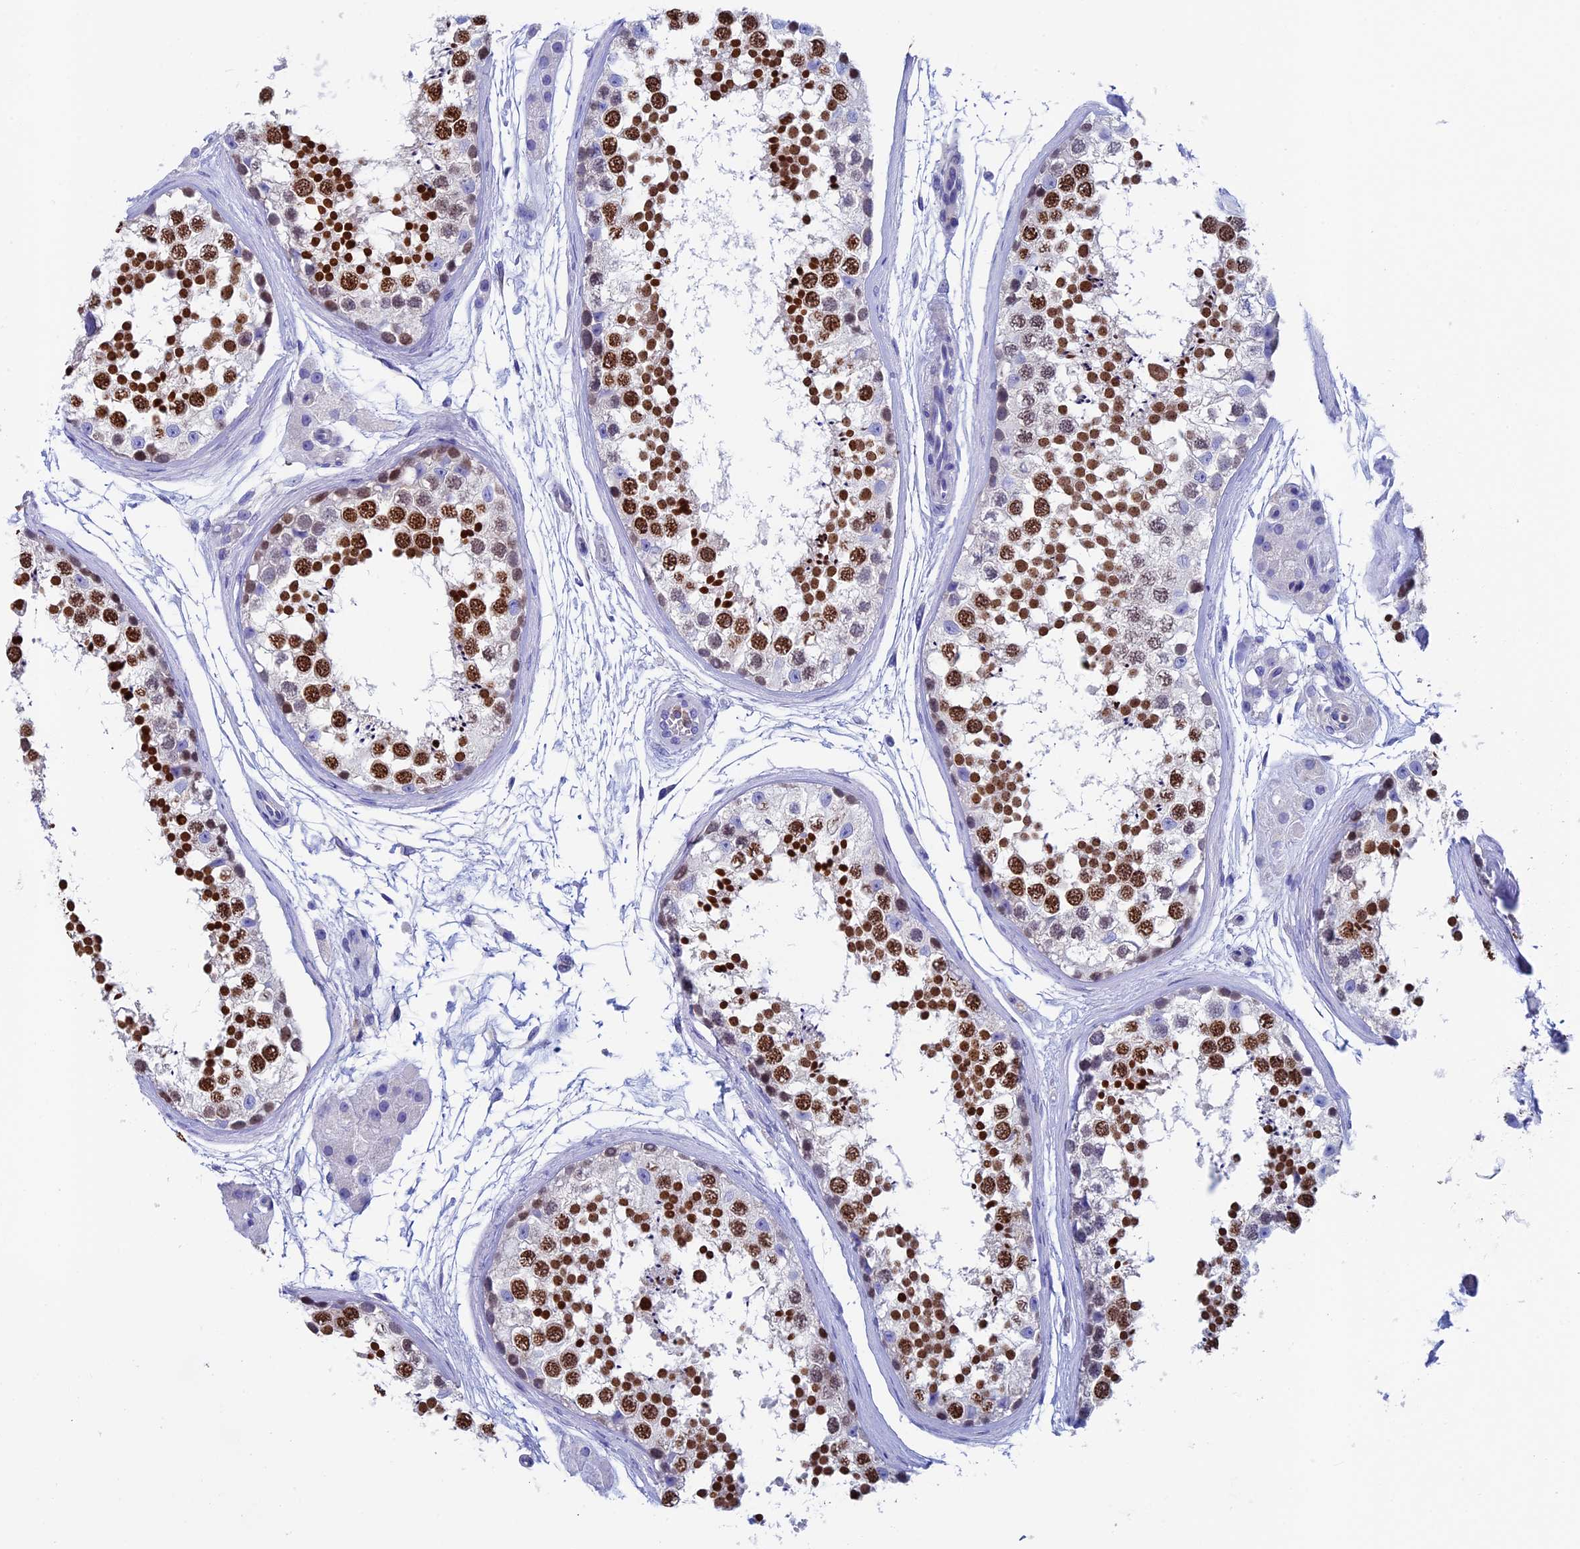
{"staining": {"intensity": "strong", "quantity": ">75%", "location": "nuclear"}, "tissue": "testis", "cell_type": "Cells in seminiferous ducts", "image_type": "normal", "snomed": [{"axis": "morphology", "description": "Normal tissue, NOS"}, {"axis": "topography", "description": "Testis"}], "caption": "Strong nuclear positivity for a protein is appreciated in about >75% of cells in seminiferous ducts of normal testis using immunohistochemistry (IHC).", "gene": "SEPTIN1", "patient": {"sex": "male", "age": 56}}